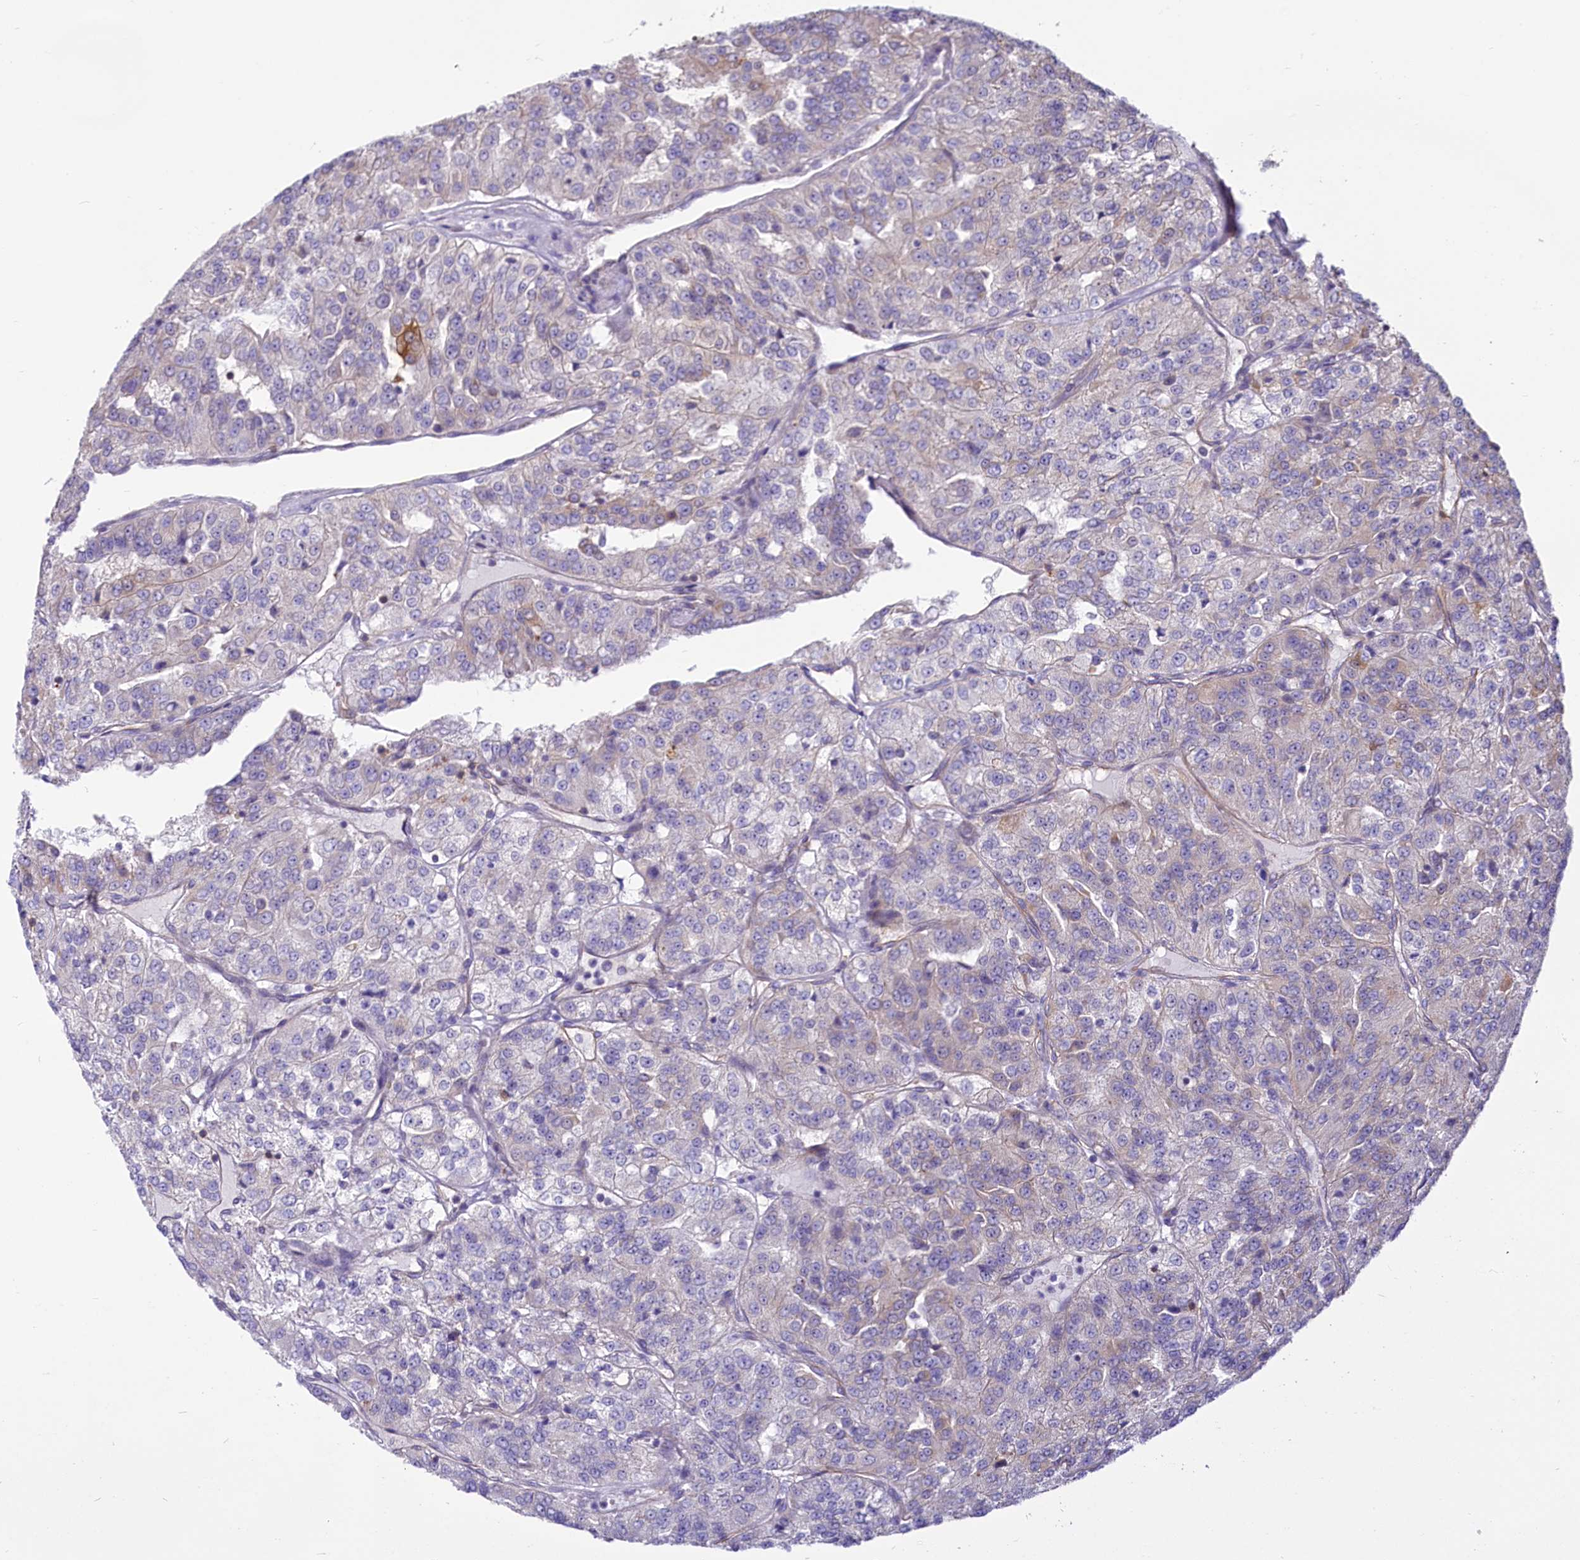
{"staining": {"intensity": "negative", "quantity": "none", "location": "none"}, "tissue": "renal cancer", "cell_type": "Tumor cells", "image_type": "cancer", "snomed": [{"axis": "morphology", "description": "Adenocarcinoma, NOS"}, {"axis": "topography", "description": "Kidney"}], "caption": "DAB immunohistochemical staining of renal adenocarcinoma exhibits no significant staining in tumor cells.", "gene": "LMOD3", "patient": {"sex": "female", "age": 63}}